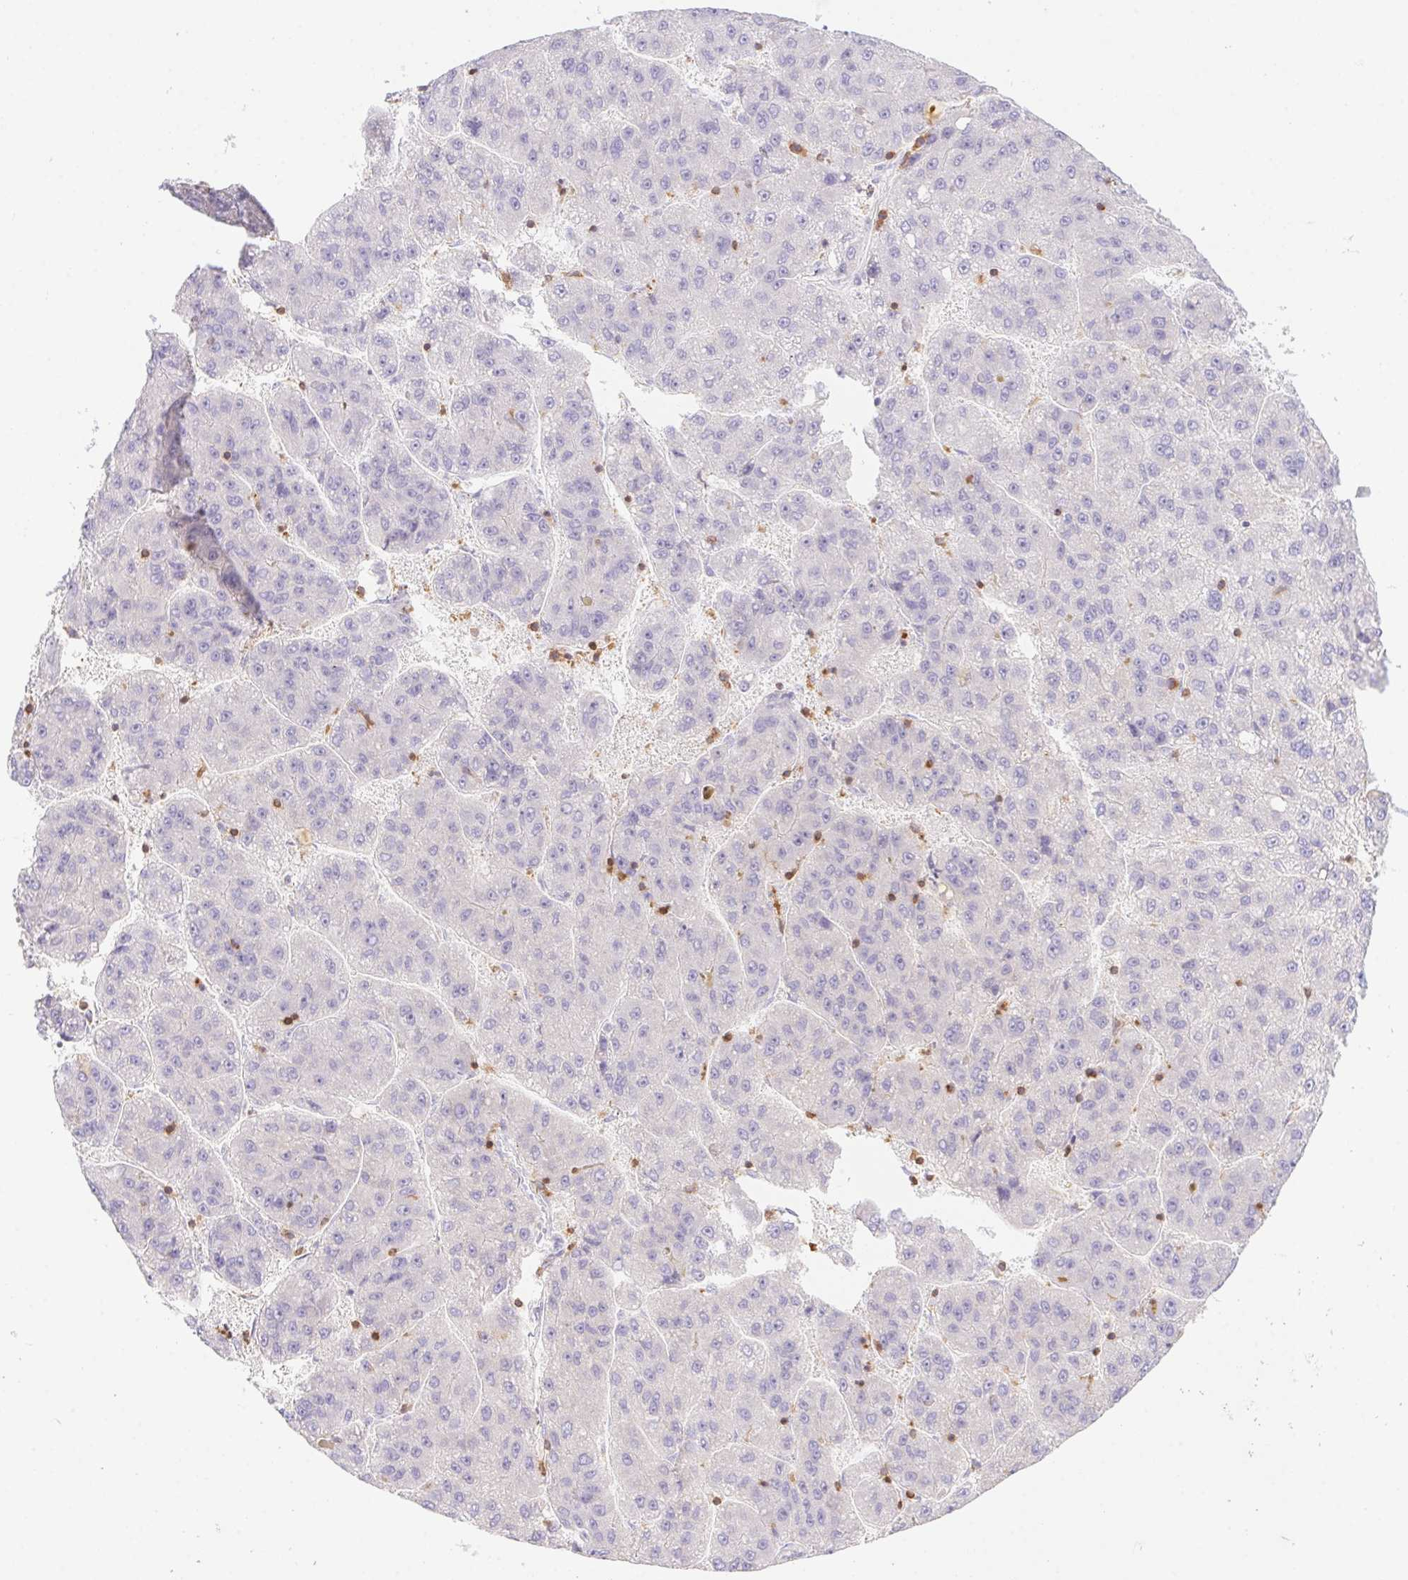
{"staining": {"intensity": "negative", "quantity": "none", "location": "none"}, "tissue": "liver cancer", "cell_type": "Tumor cells", "image_type": "cancer", "snomed": [{"axis": "morphology", "description": "Carcinoma, Hepatocellular, NOS"}, {"axis": "topography", "description": "Liver"}], "caption": "Immunohistochemistry (IHC) image of neoplastic tissue: human liver cancer (hepatocellular carcinoma) stained with DAB (3,3'-diaminobenzidine) exhibits no significant protein staining in tumor cells.", "gene": "APBB1IP", "patient": {"sex": "female", "age": 82}}